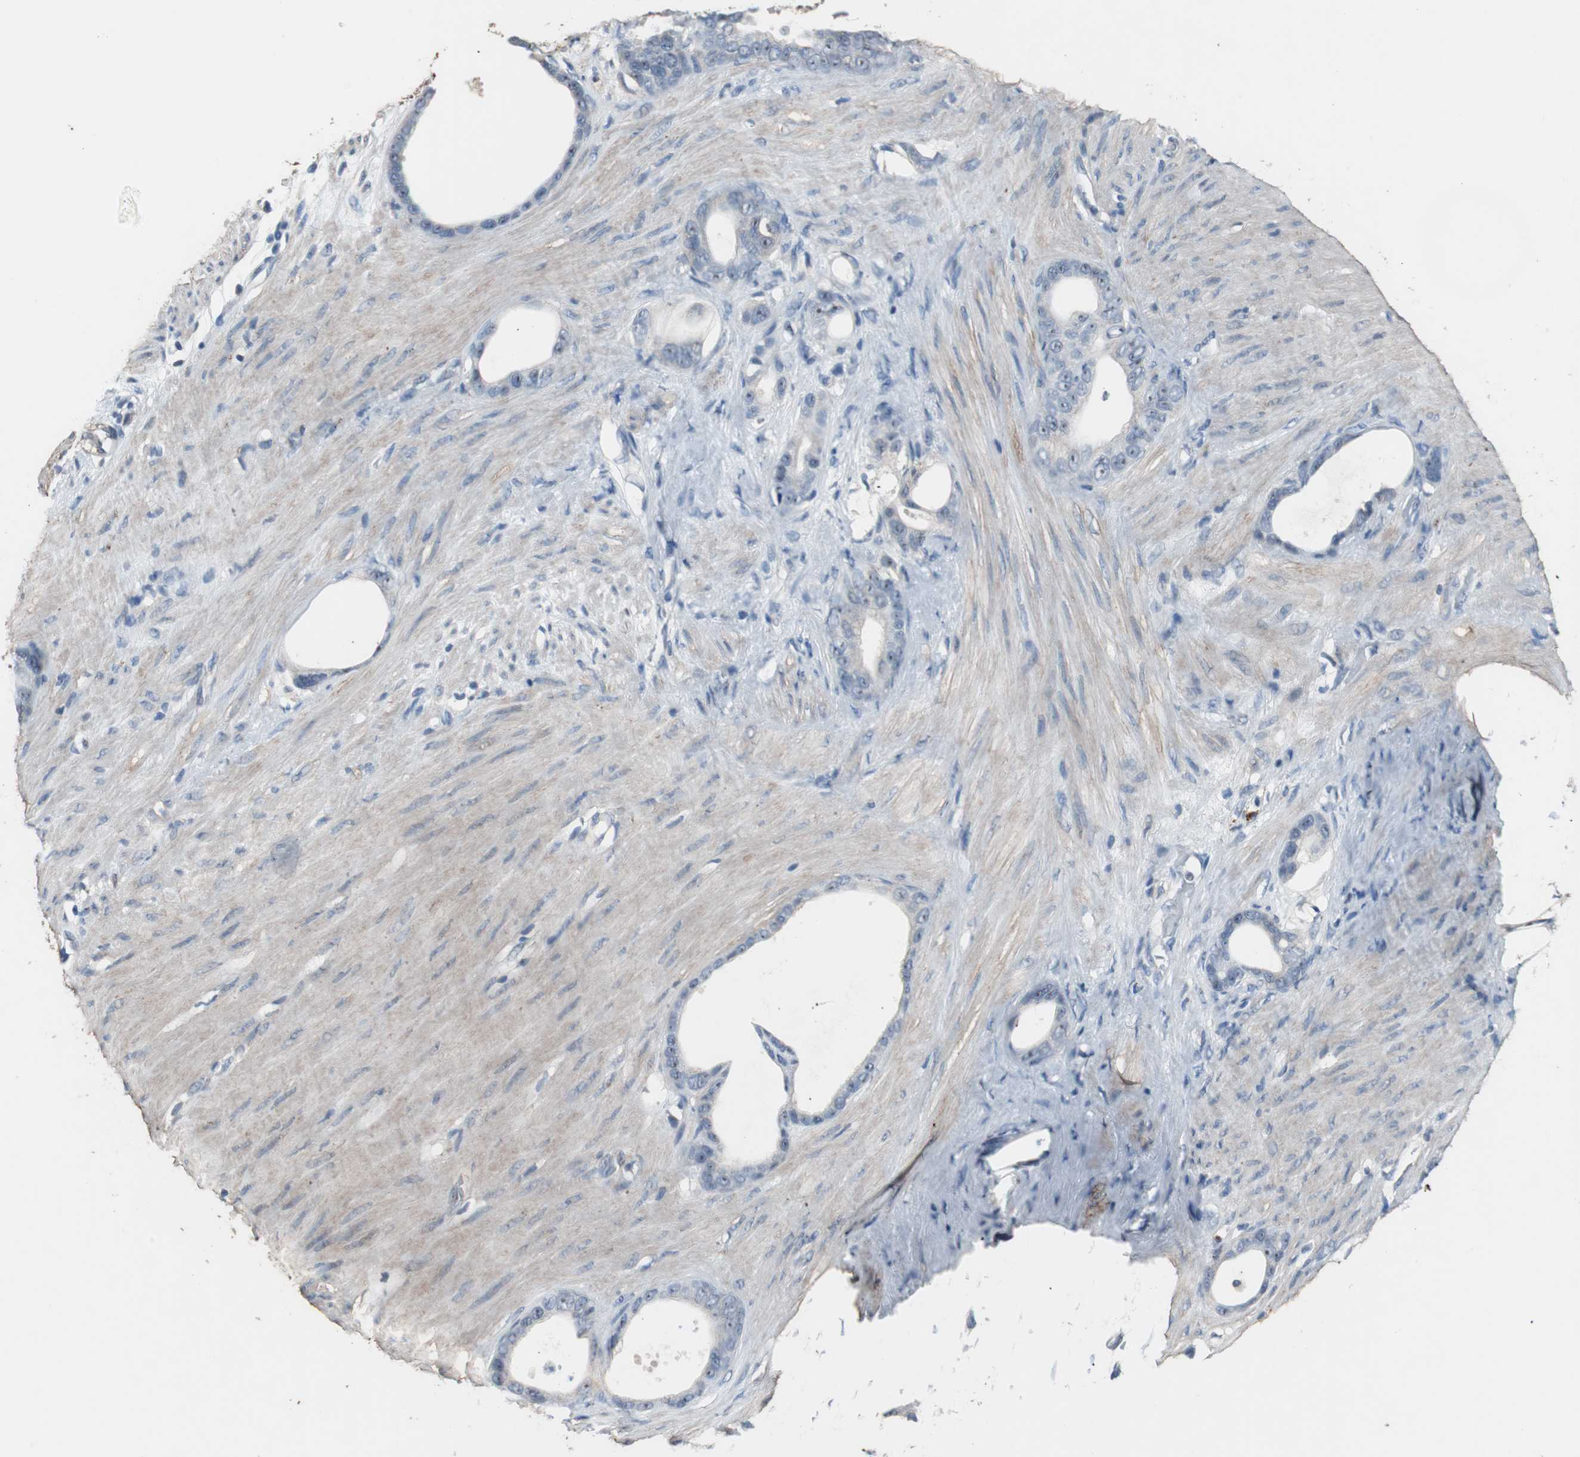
{"staining": {"intensity": "negative", "quantity": "none", "location": "none"}, "tissue": "stomach cancer", "cell_type": "Tumor cells", "image_type": "cancer", "snomed": [{"axis": "morphology", "description": "Adenocarcinoma, NOS"}, {"axis": "topography", "description": "Stomach"}], "caption": "Immunohistochemistry (IHC) image of neoplastic tissue: stomach cancer stained with DAB (3,3'-diaminobenzidine) shows no significant protein expression in tumor cells.", "gene": "PCYT1B", "patient": {"sex": "female", "age": 75}}